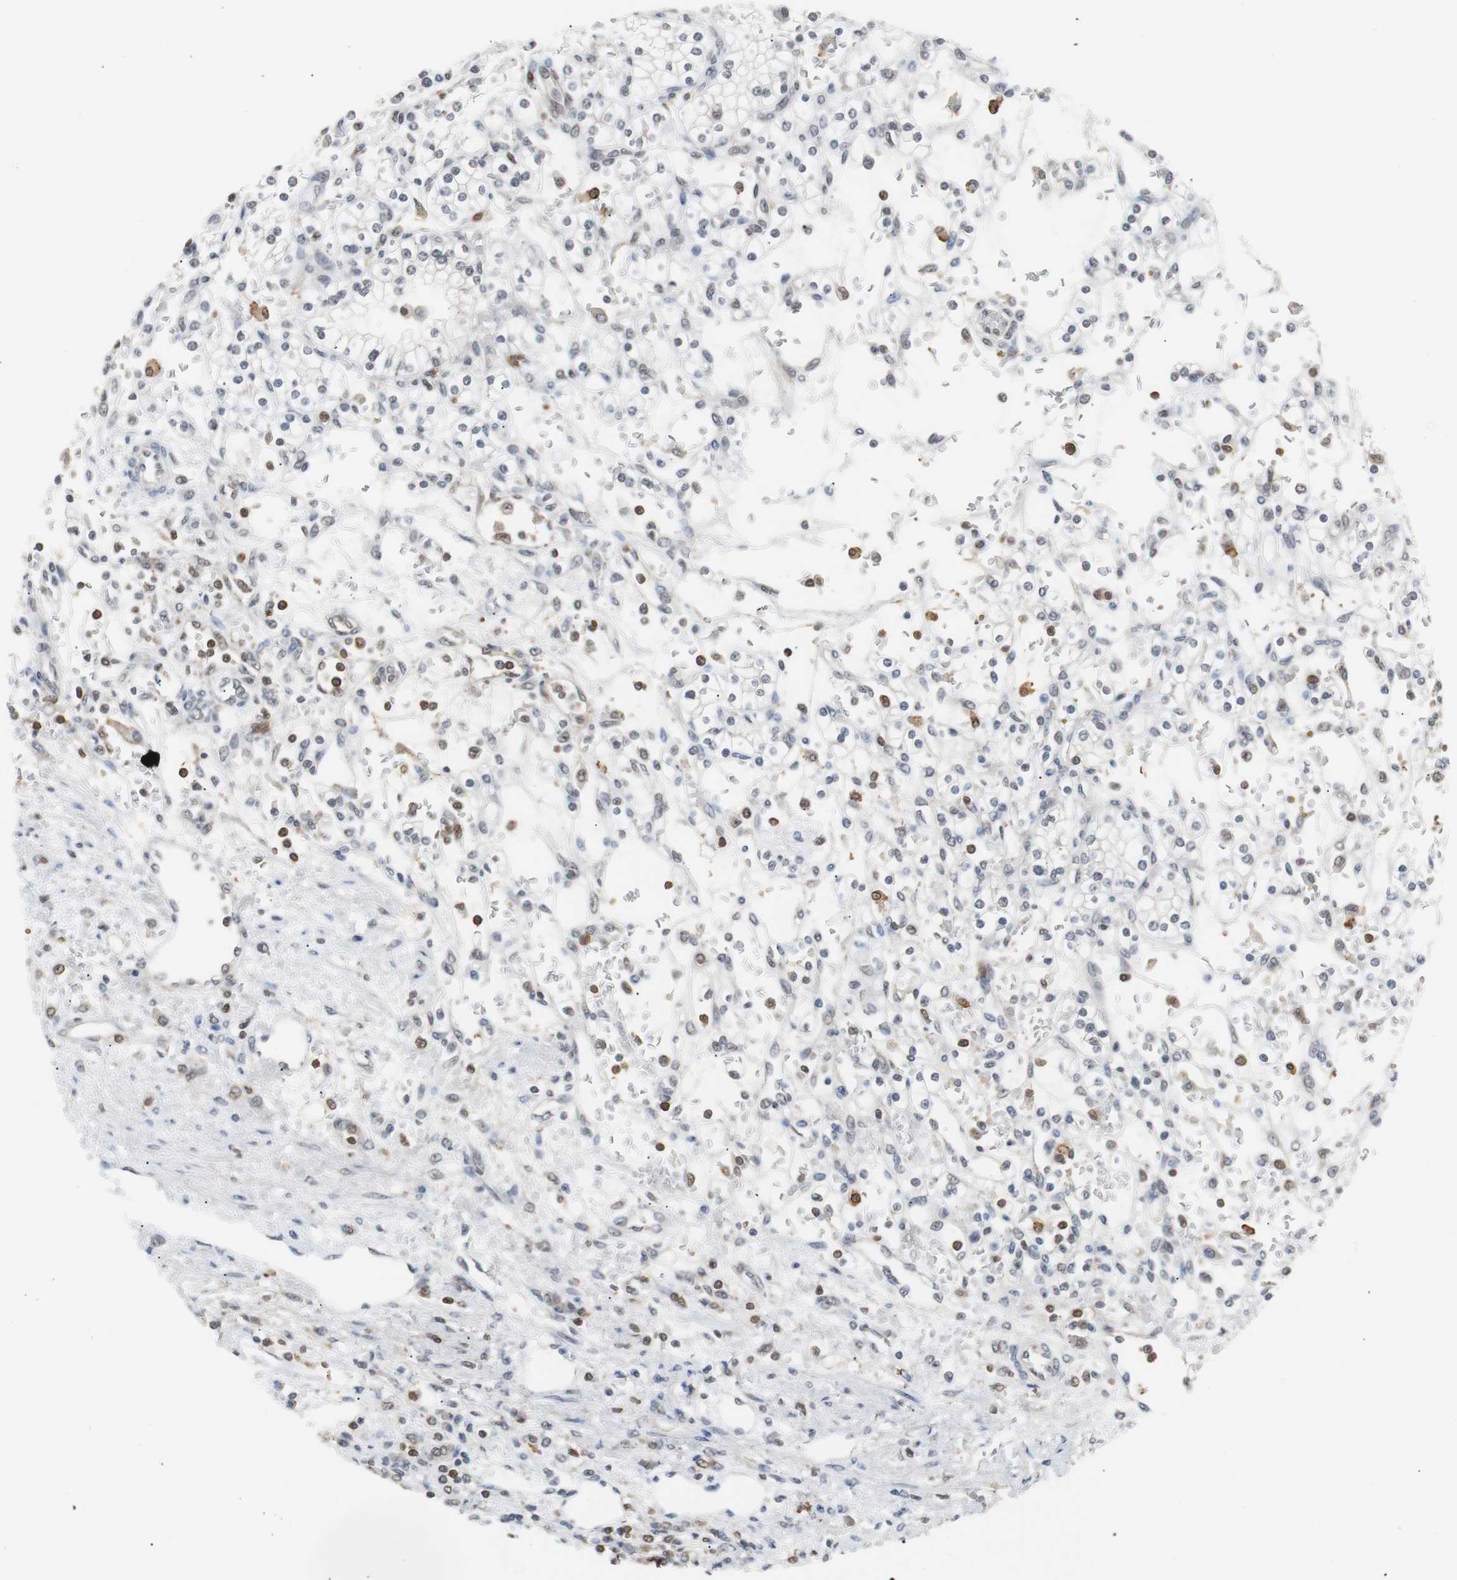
{"staining": {"intensity": "moderate", "quantity": "<25%", "location": "nuclear"}, "tissue": "renal cancer", "cell_type": "Tumor cells", "image_type": "cancer", "snomed": [{"axis": "morphology", "description": "Normal tissue, NOS"}, {"axis": "morphology", "description": "Adenocarcinoma, NOS"}, {"axis": "topography", "description": "Kidney"}], "caption": "Protein staining exhibits moderate nuclear positivity in approximately <25% of tumor cells in renal cancer.", "gene": "SIRT1", "patient": {"sex": "female", "age": 55}}